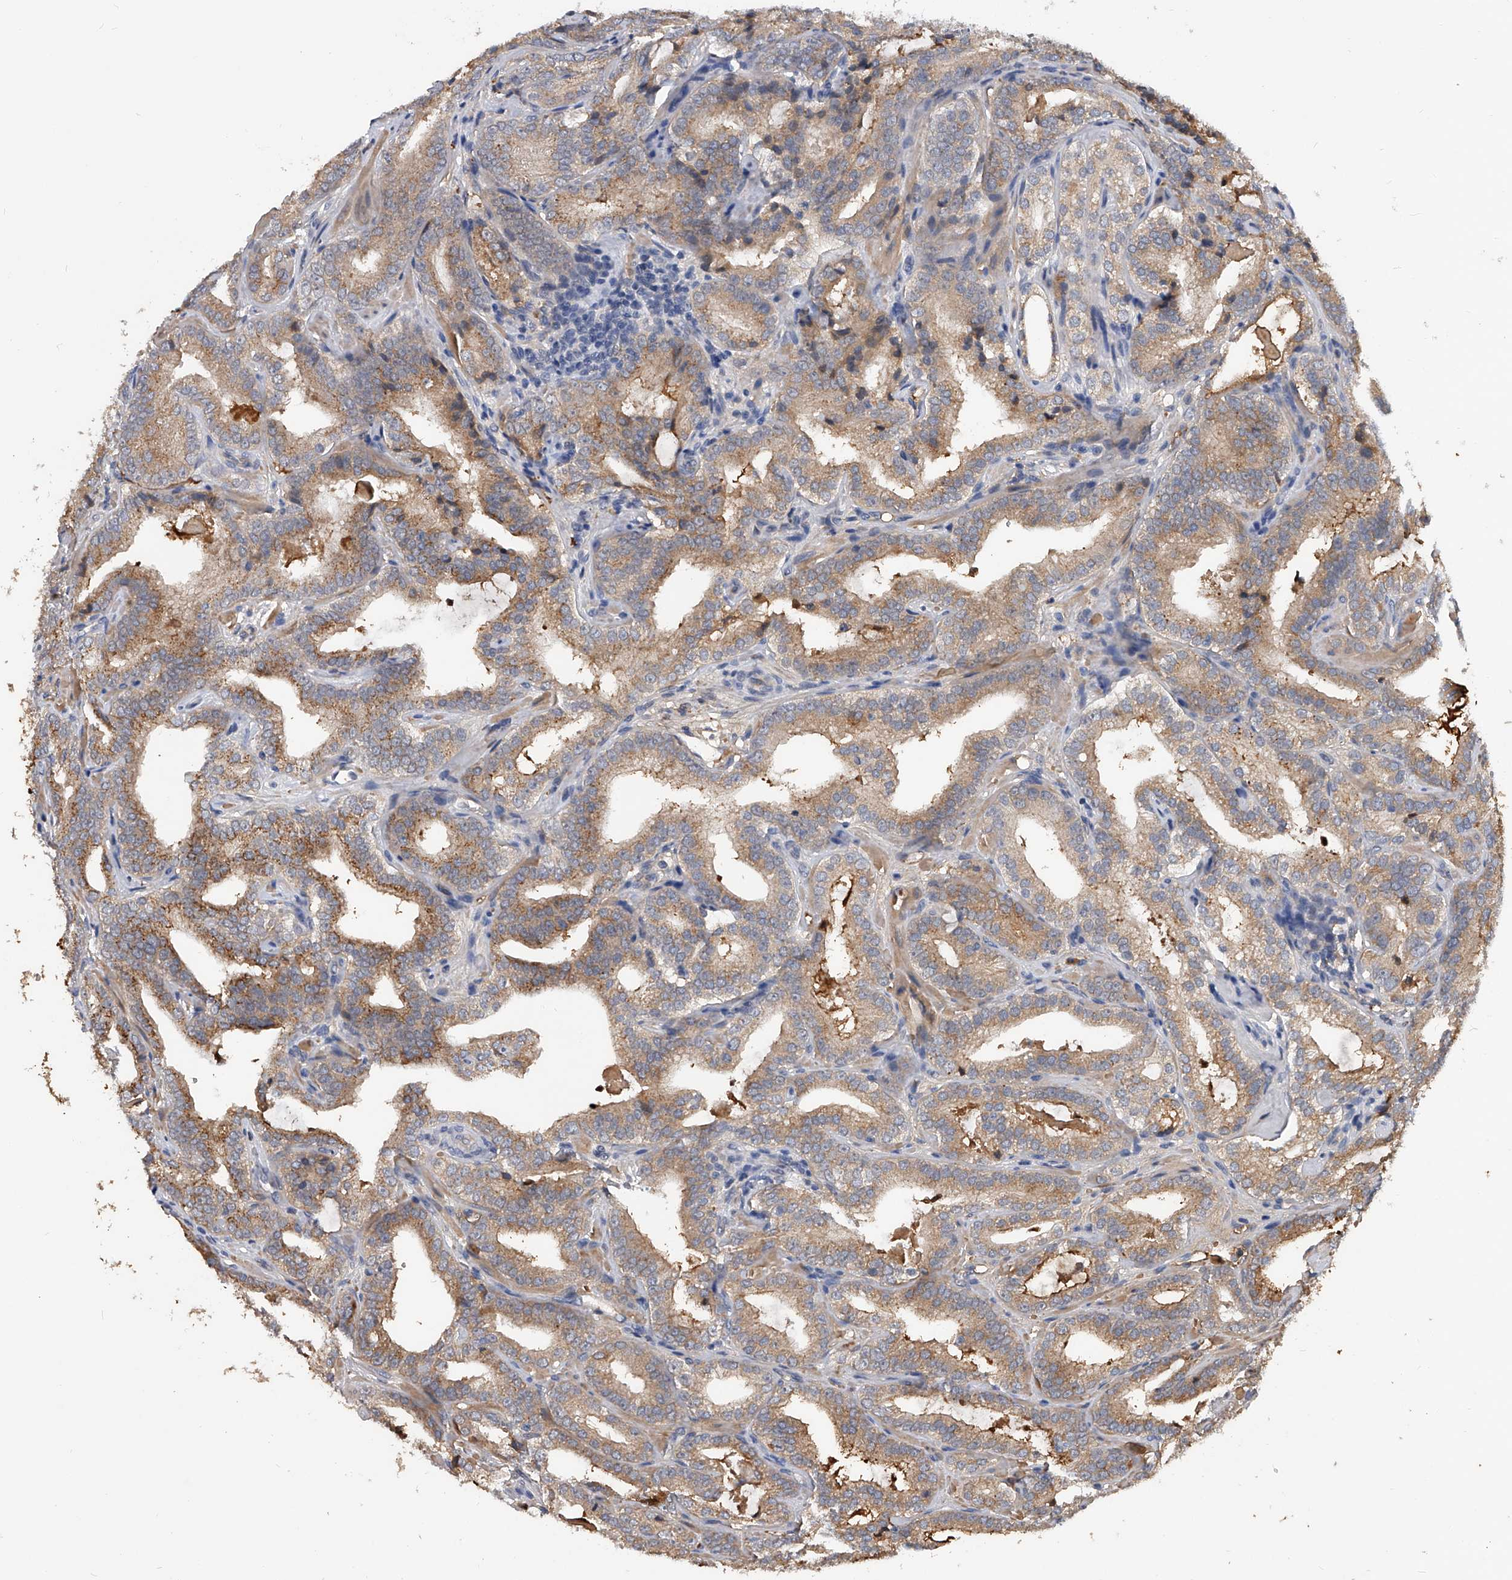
{"staining": {"intensity": "moderate", "quantity": ">75%", "location": "cytoplasmic/membranous"}, "tissue": "prostate cancer", "cell_type": "Tumor cells", "image_type": "cancer", "snomed": [{"axis": "morphology", "description": "Adenocarcinoma, High grade"}, {"axis": "topography", "description": "Prostate"}], "caption": "This photomicrograph reveals immunohistochemistry staining of human prostate cancer (adenocarcinoma (high-grade)), with medium moderate cytoplasmic/membranous staining in approximately >75% of tumor cells.", "gene": "ZNF25", "patient": {"sex": "male", "age": 57}}